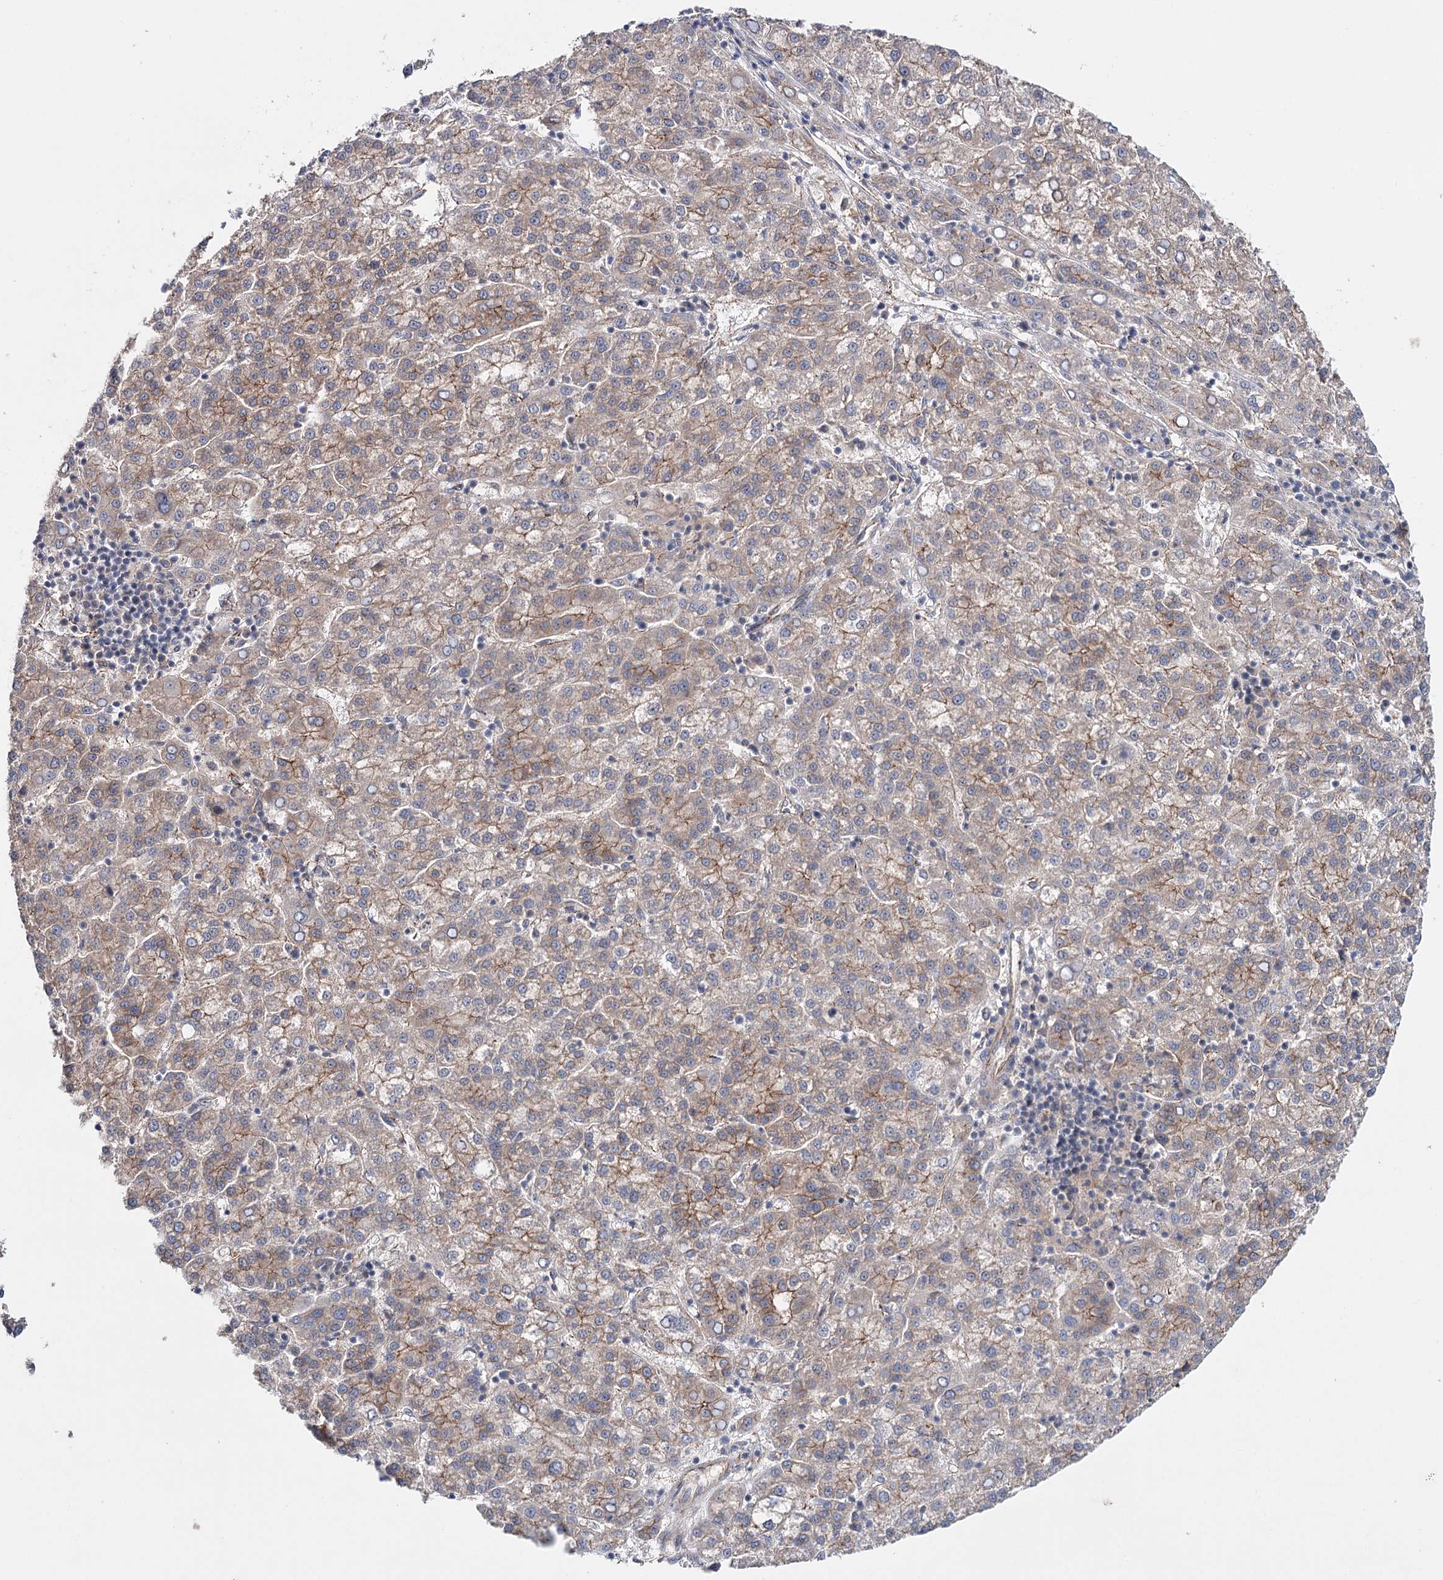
{"staining": {"intensity": "weak", "quantity": ">75%", "location": "cytoplasmic/membranous"}, "tissue": "liver cancer", "cell_type": "Tumor cells", "image_type": "cancer", "snomed": [{"axis": "morphology", "description": "Carcinoma, Hepatocellular, NOS"}, {"axis": "topography", "description": "Liver"}], "caption": "Protein expression by immunohistochemistry (IHC) shows weak cytoplasmic/membranous staining in about >75% of tumor cells in hepatocellular carcinoma (liver).", "gene": "PKP4", "patient": {"sex": "female", "age": 58}}